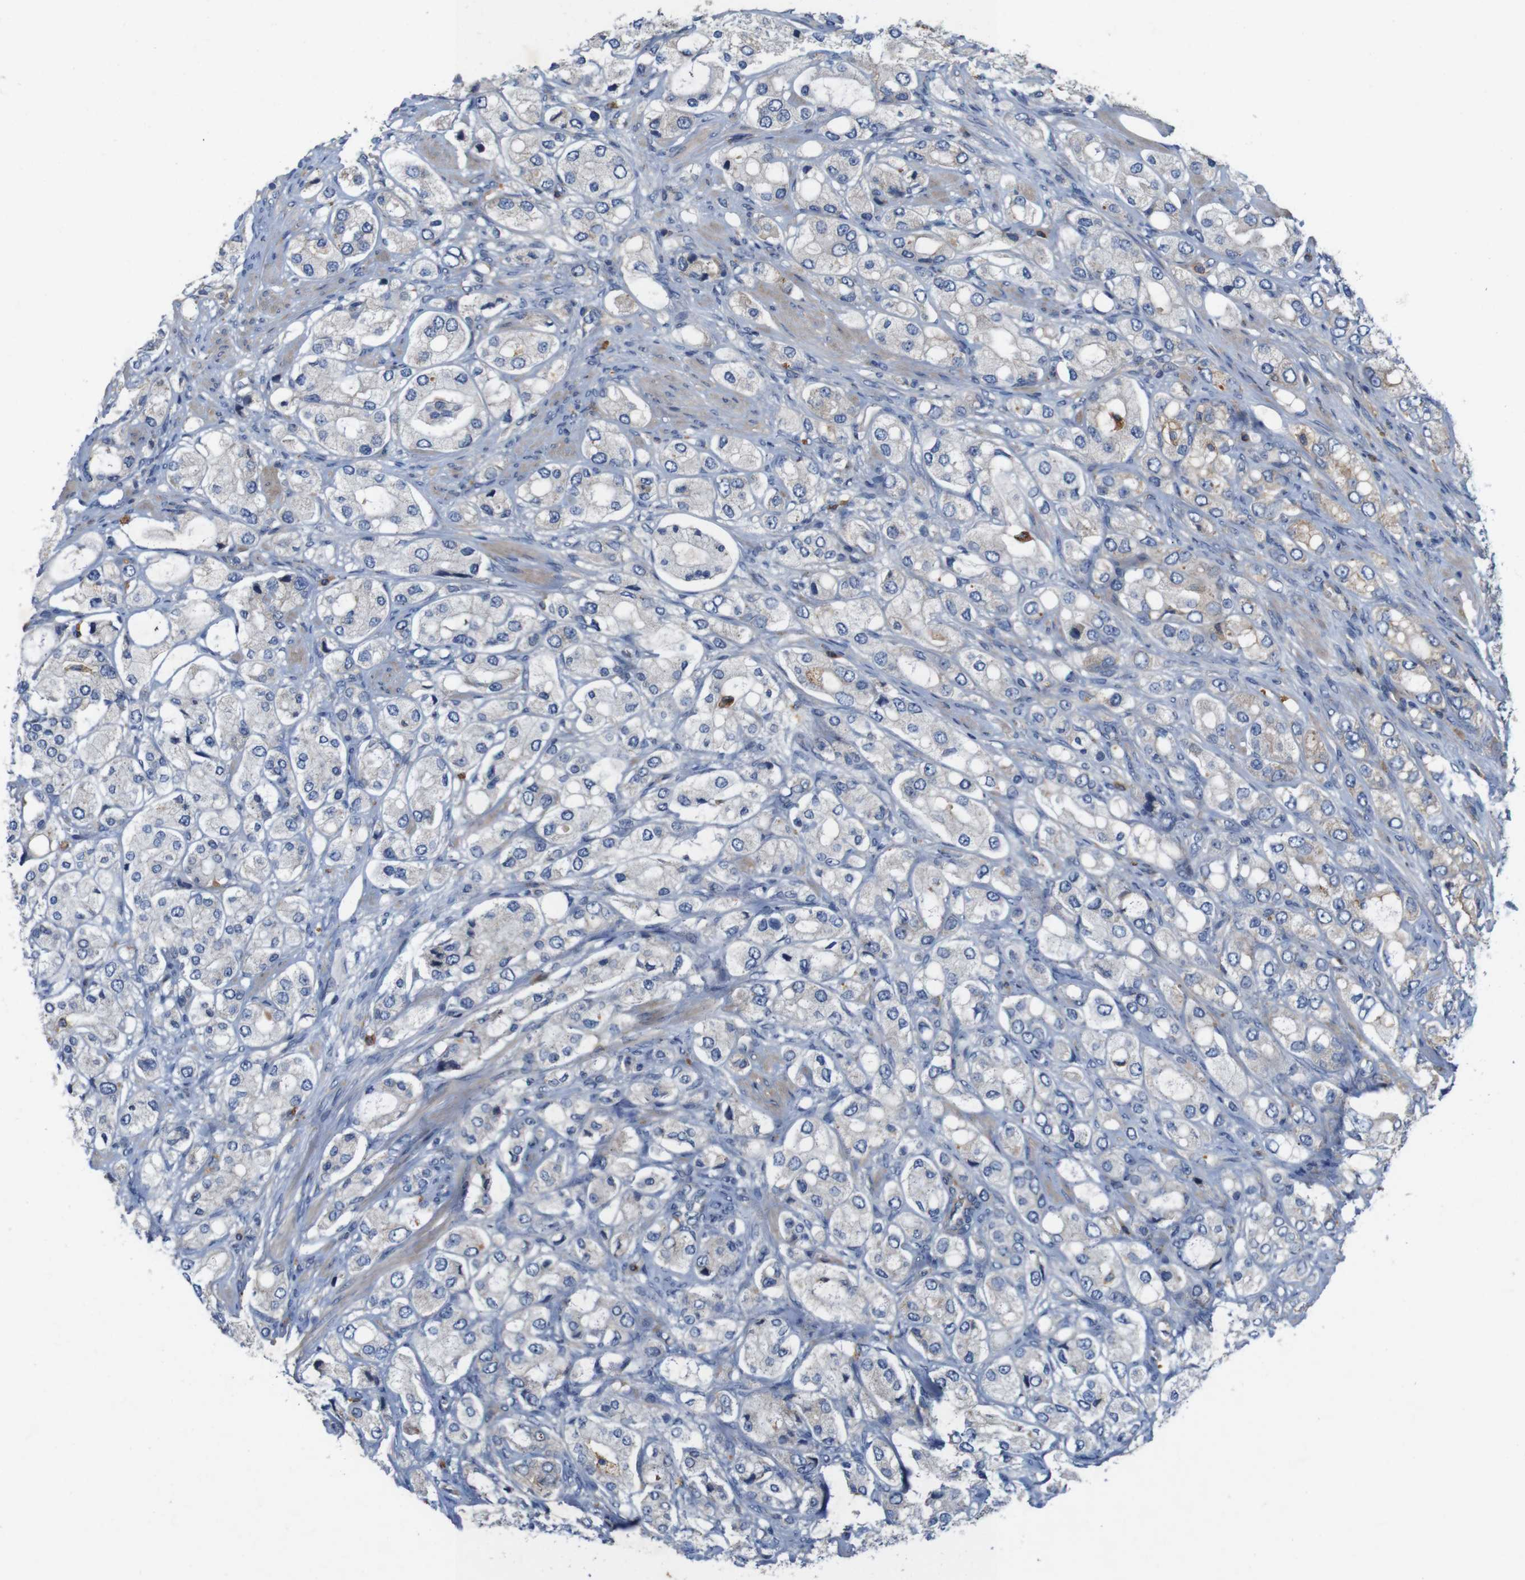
{"staining": {"intensity": "weak", "quantity": "<25%", "location": "cytoplasmic/membranous"}, "tissue": "prostate cancer", "cell_type": "Tumor cells", "image_type": "cancer", "snomed": [{"axis": "morphology", "description": "Adenocarcinoma, High grade"}, {"axis": "topography", "description": "Prostate"}], "caption": "Immunohistochemical staining of prostate adenocarcinoma (high-grade) exhibits no significant positivity in tumor cells.", "gene": "SIGLEC8", "patient": {"sex": "male", "age": 65}}